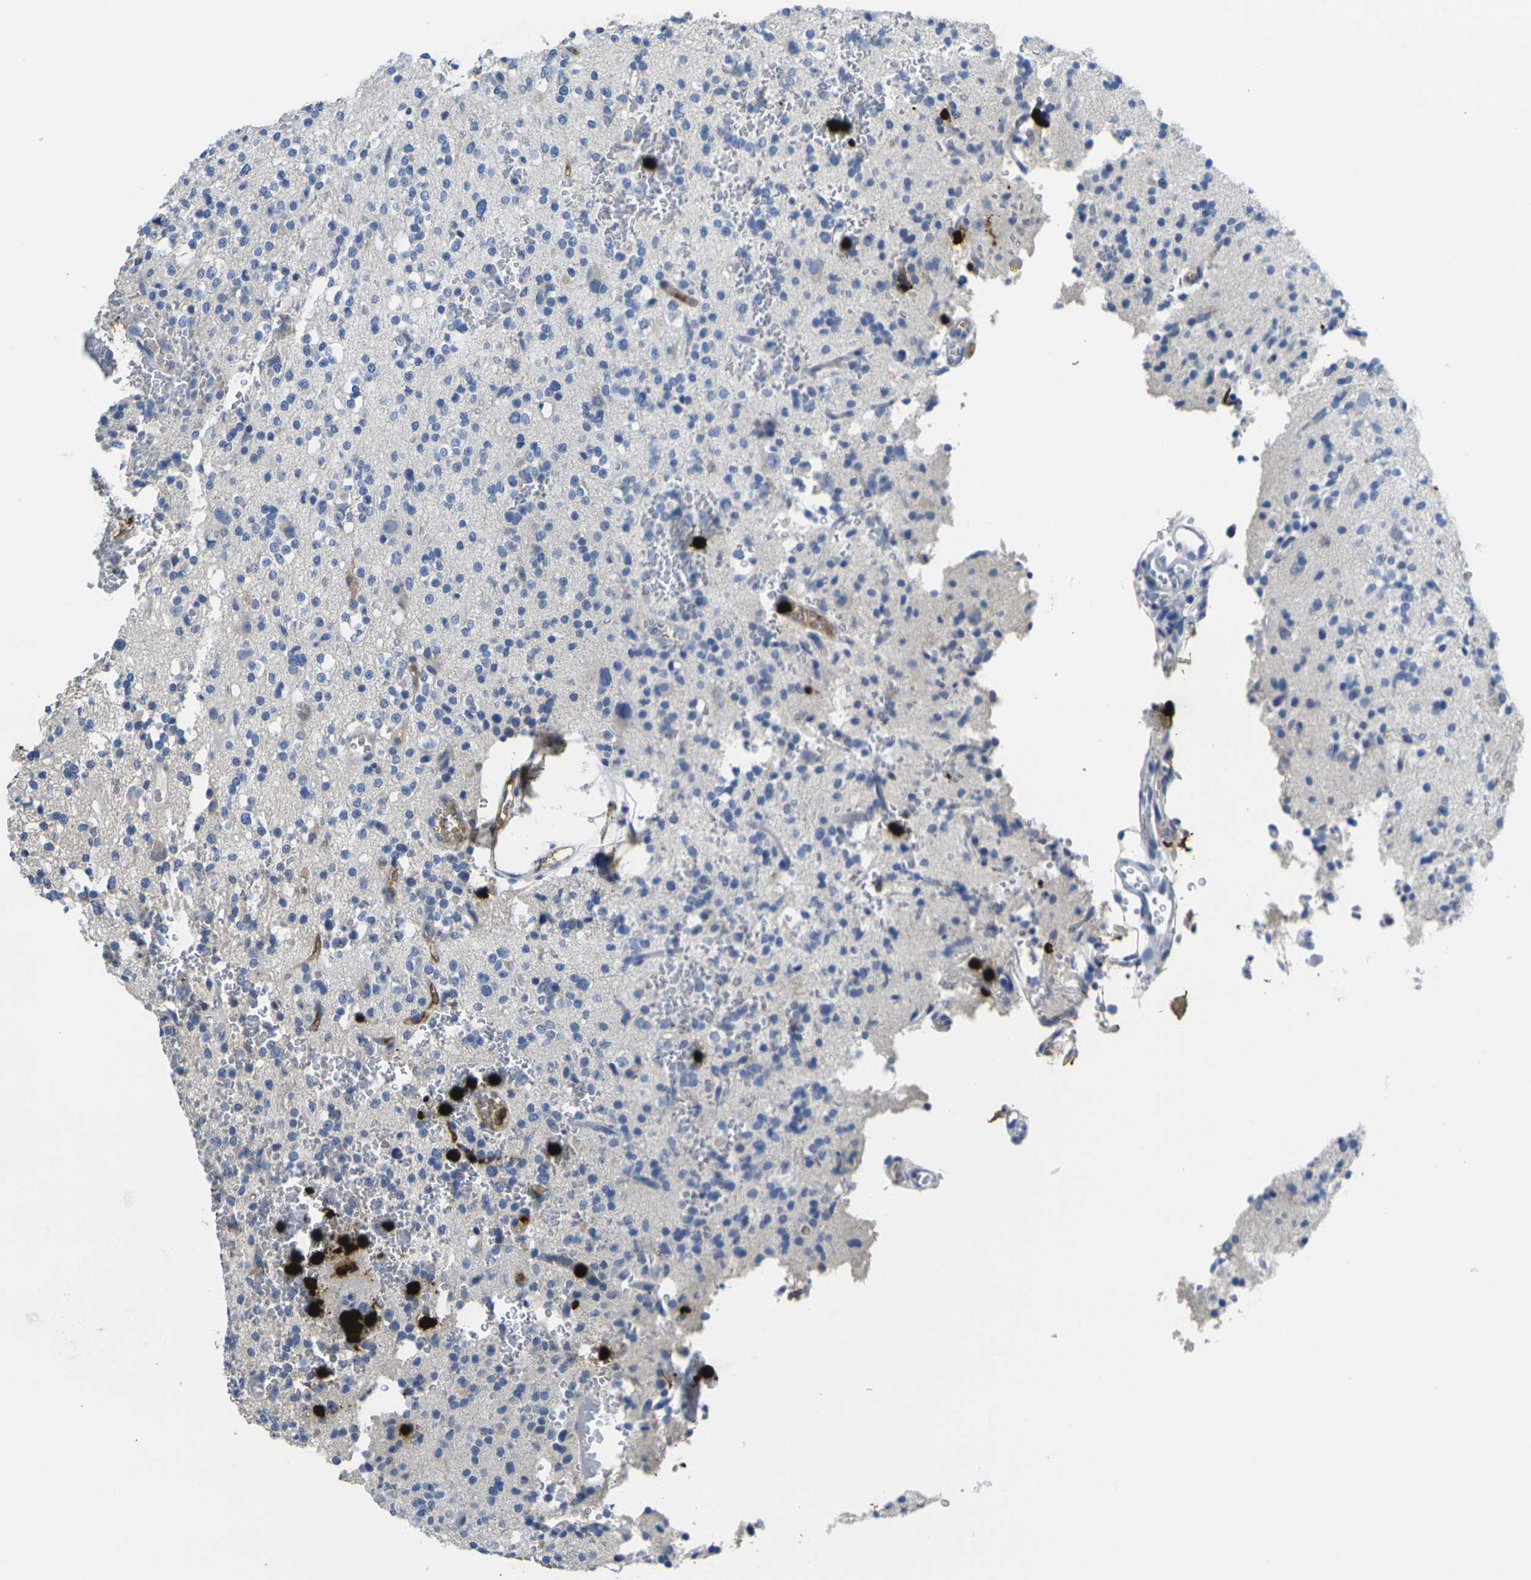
{"staining": {"intensity": "negative", "quantity": "none", "location": "none"}, "tissue": "glioma", "cell_type": "Tumor cells", "image_type": "cancer", "snomed": [{"axis": "morphology", "description": "Glioma, malignant, High grade"}, {"axis": "topography", "description": "Brain"}], "caption": "IHC image of neoplastic tissue: malignant glioma (high-grade) stained with DAB shows no significant protein positivity in tumor cells.", "gene": "S100A9", "patient": {"sex": "male", "age": 47}}